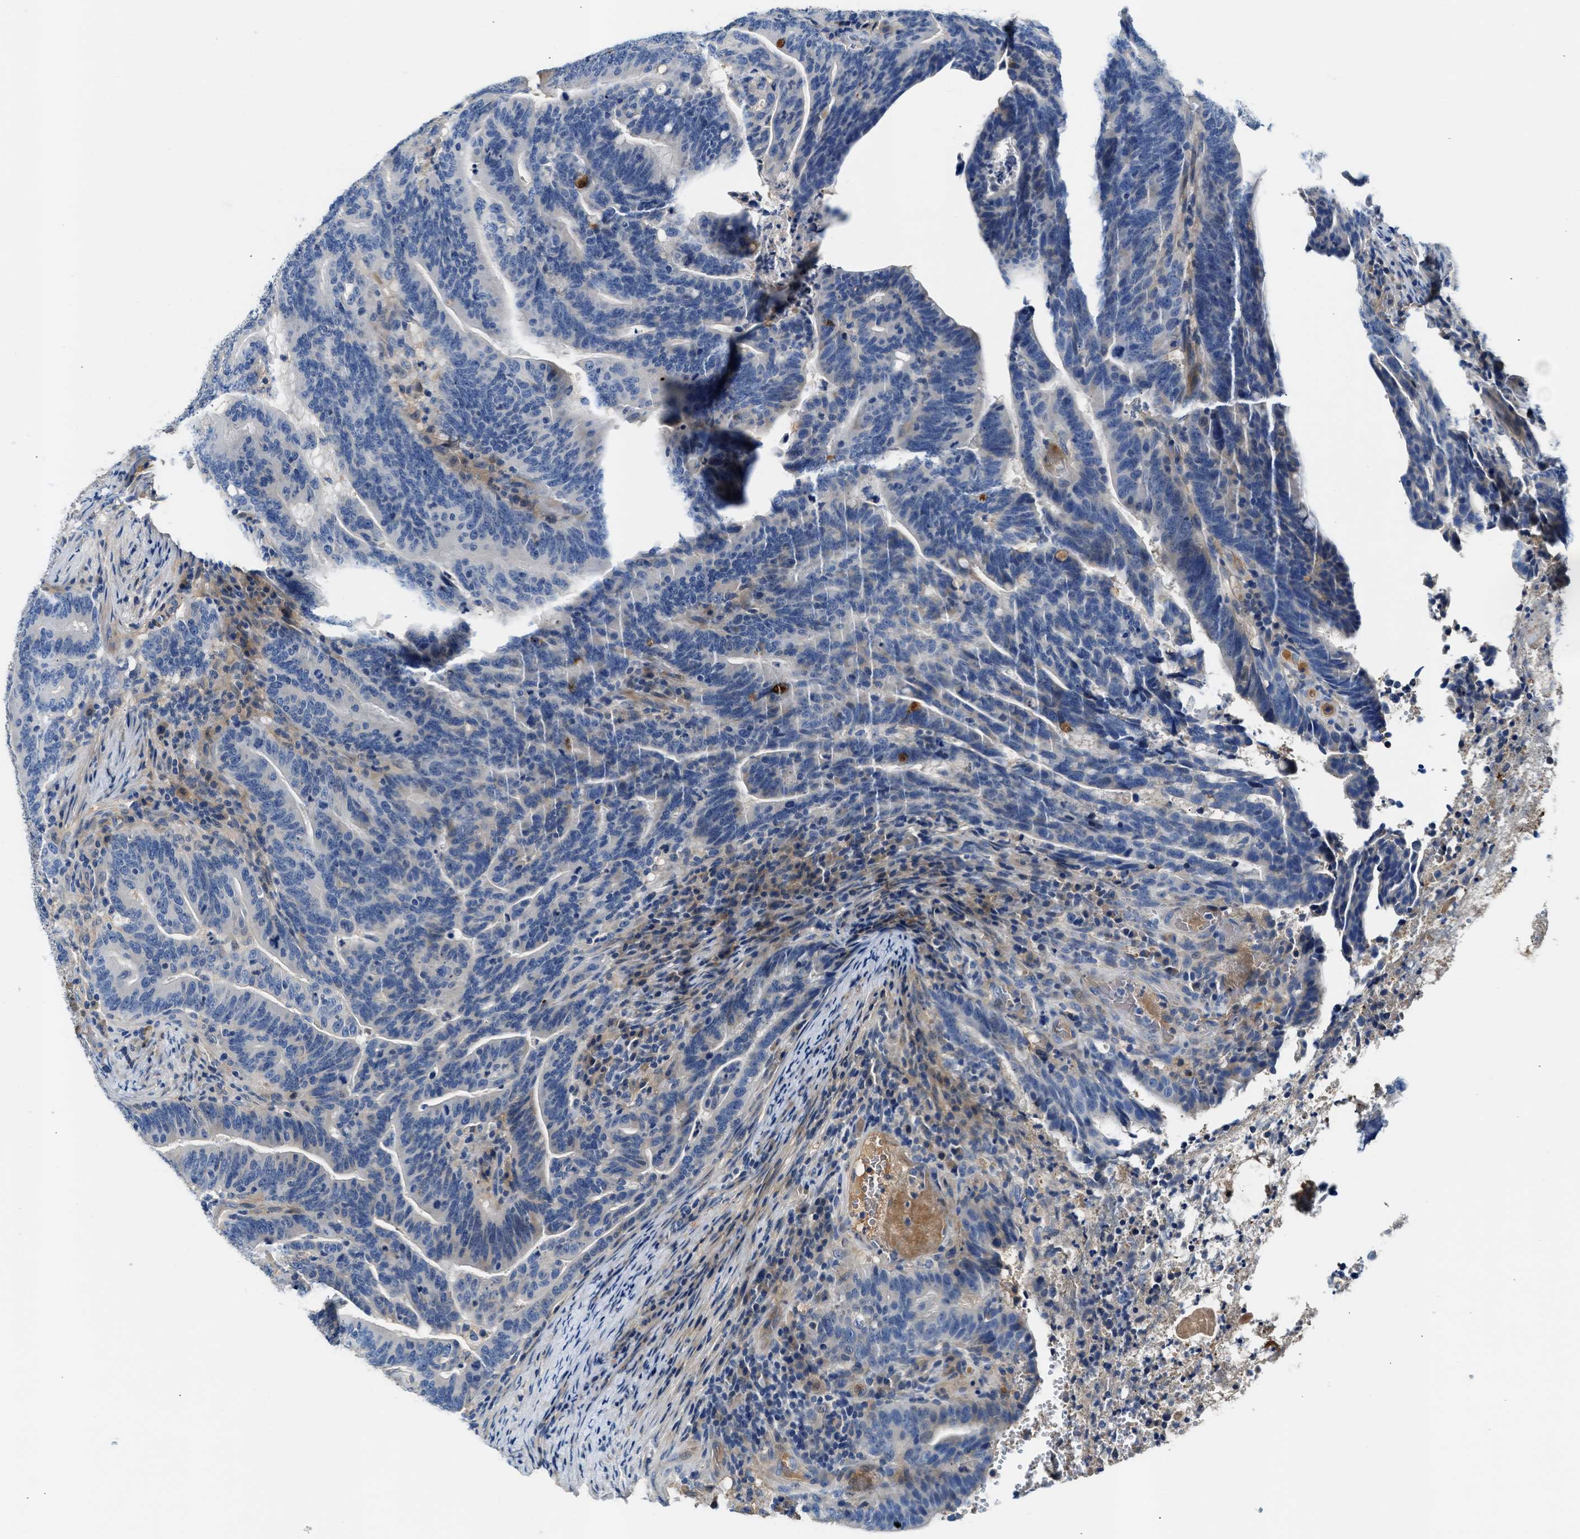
{"staining": {"intensity": "negative", "quantity": "none", "location": "none"}, "tissue": "colorectal cancer", "cell_type": "Tumor cells", "image_type": "cancer", "snomed": [{"axis": "morphology", "description": "Adenocarcinoma, NOS"}, {"axis": "topography", "description": "Colon"}], "caption": "IHC of human colorectal cancer (adenocarcinoma) demonstrates no staining in tumor cells.", "gene": "RWDD2B", "patient": {"sex": "female", "age": 66}}